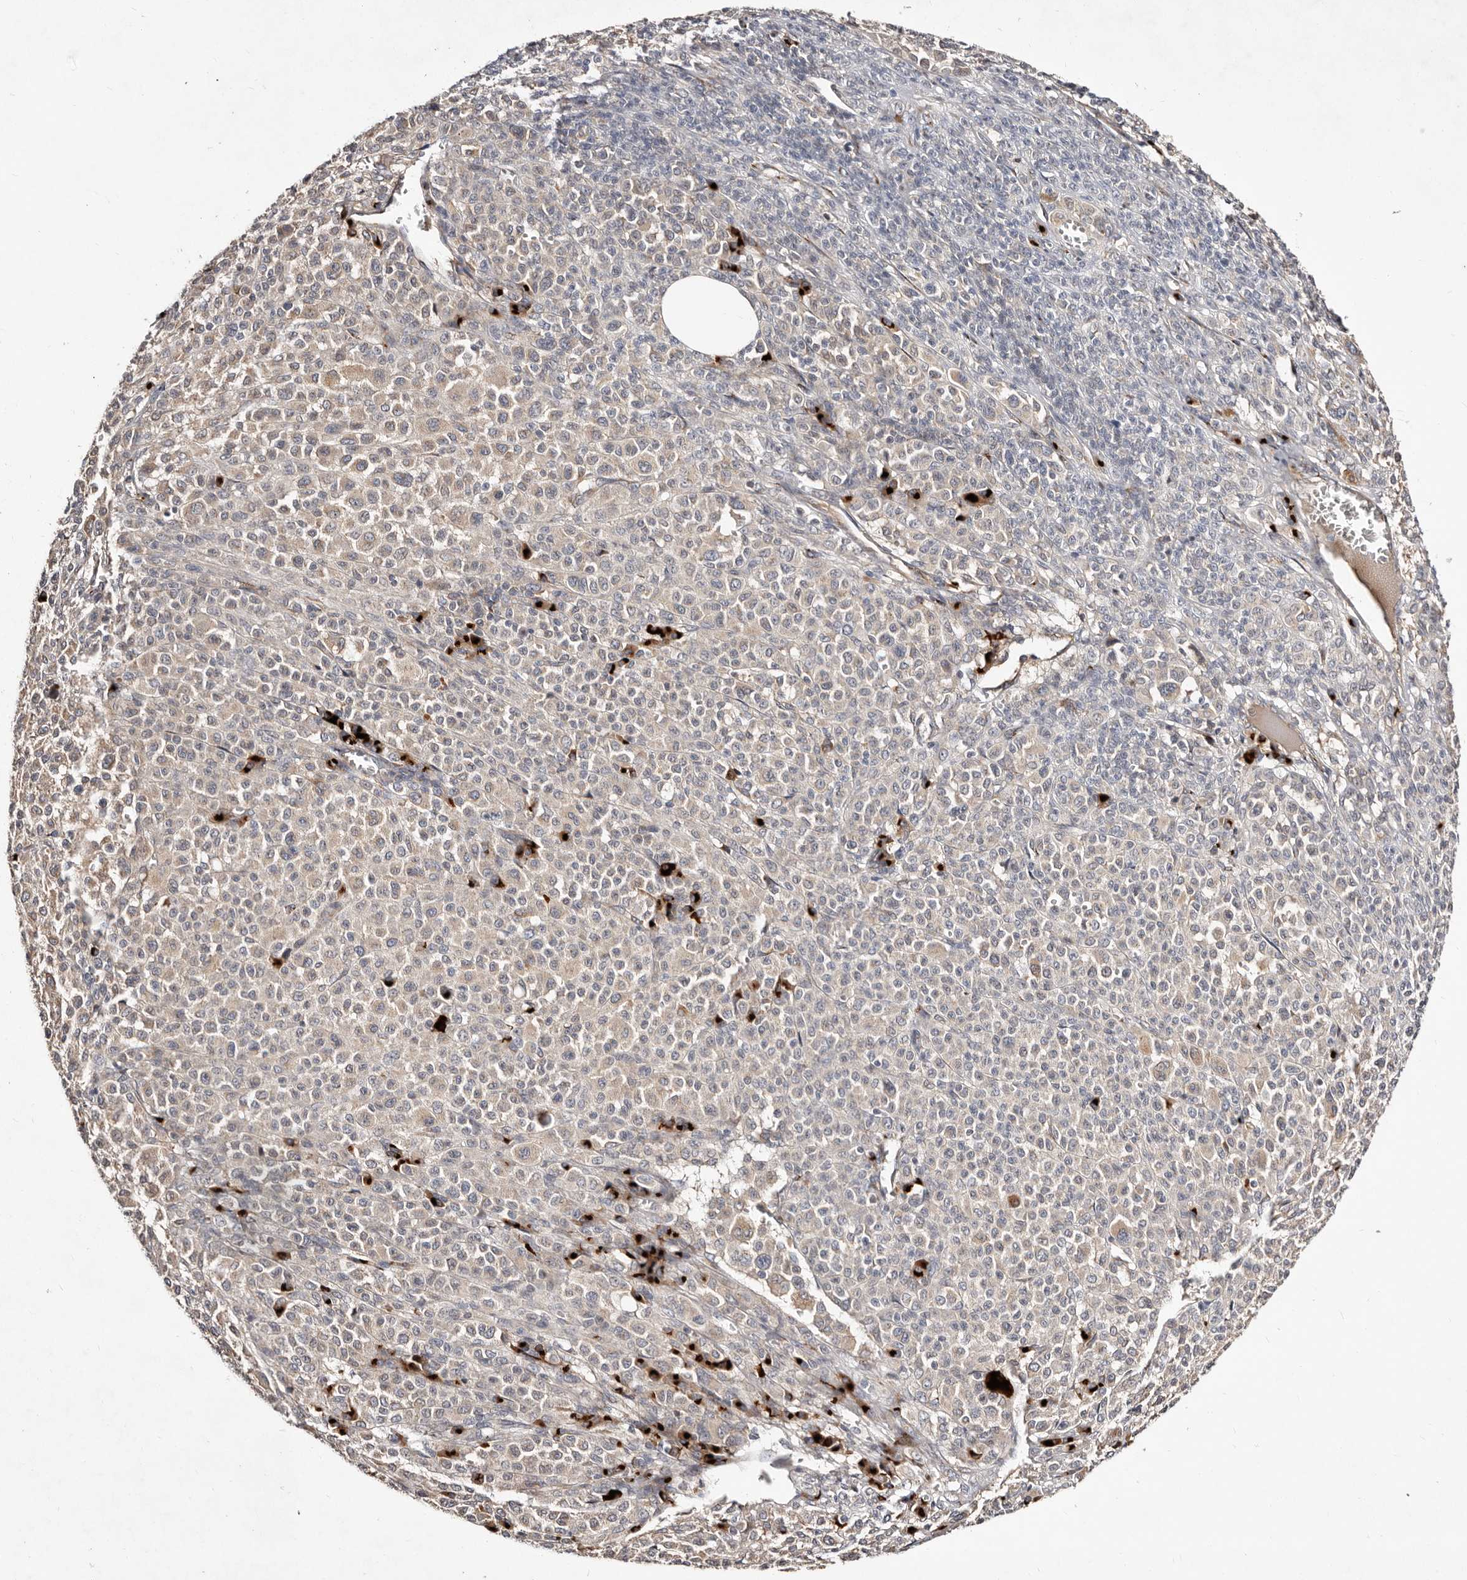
{"staining": {"intensity": "negative", "quantity": "none", "location": "none"}, "tissue": "melanoma", "cell_type": "Tumor cells", "image_type": "cancer", "snomed": [{"axis": "morphology", "description": "Malignant melanoma, Metastatic site"}, {"axis": "topography", "description": "Skin"}], "caption": "Immunohistochemistry (IHC) histopathology image of melanoma stained for a protein (brown), which demonstrates no positivity in tumor cells. (Stains: DAB immunohistochemistry with hematoxylin counter stain, Microscopy: brightfield microscopy at high magnification).", "gene": "DACT2", "patient": {"sex": "female", "age": 74}}